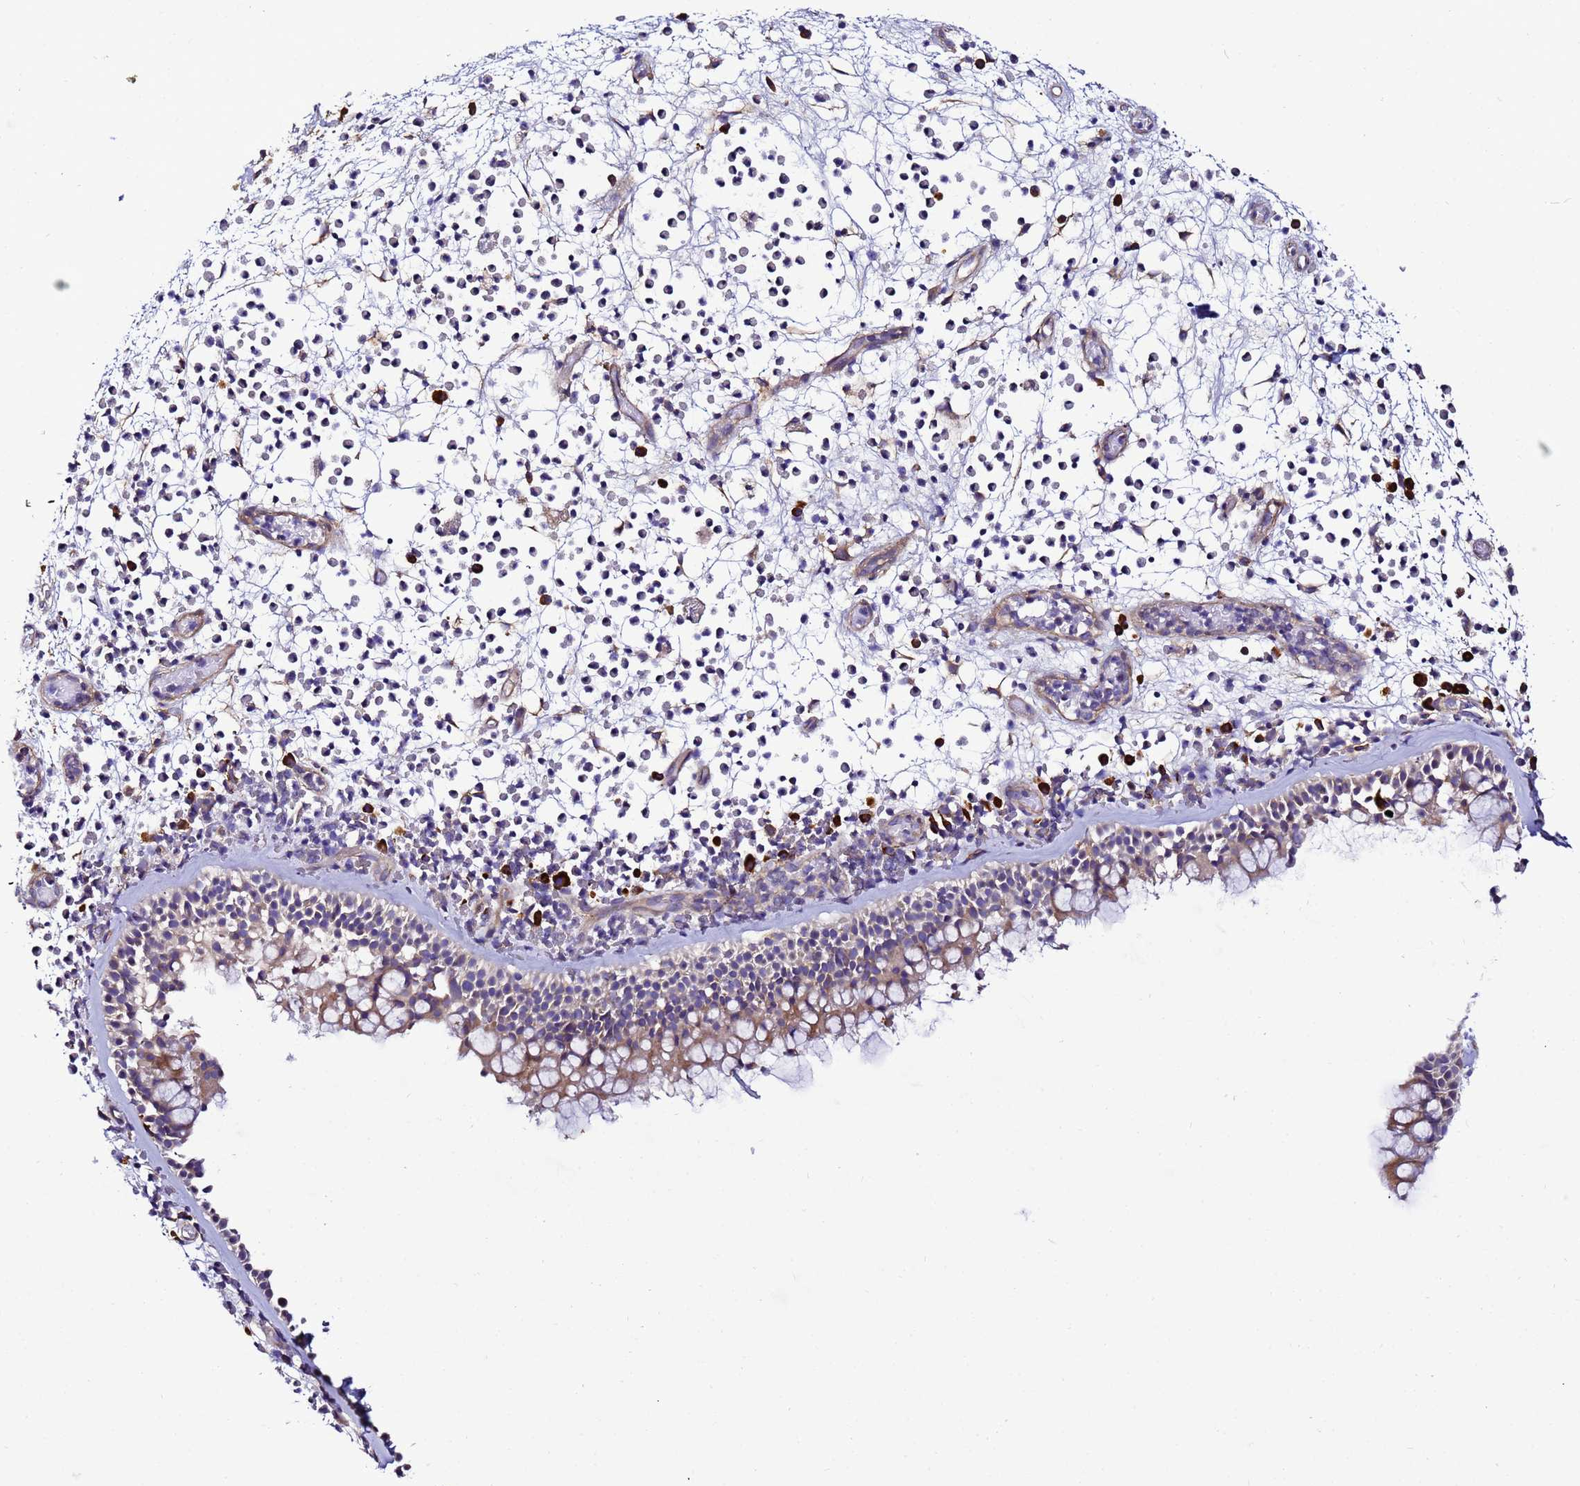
{"staining": {"intensity": "moderate", "quantity": "25%-75%", "location": "cytoplasmic/membranous"}, "tissue": "nasopharynx", "cell_type": "Respiratory epithelial cells", "image_type": "normal", "snomed": [{"axis": "morphology", "description": "Normal tissue, NOS"}, {"axis": "morphology", "description": "Inflammation, NOS"}, {"axis": "morphology", "description": "Malignant melanoma, Metastatic site"}, {"axis": "topography", "description": "Nasopharynx"}], "caption": "Brown immunohistochemical staining in unremarkable human nasopharynx displays moderate cytoplasmic/membranous expression in approximately 25%-75% of respiratory epithelial cells.", "gene": "JRKL", "patient": {"sex": "male", "age": 70}}